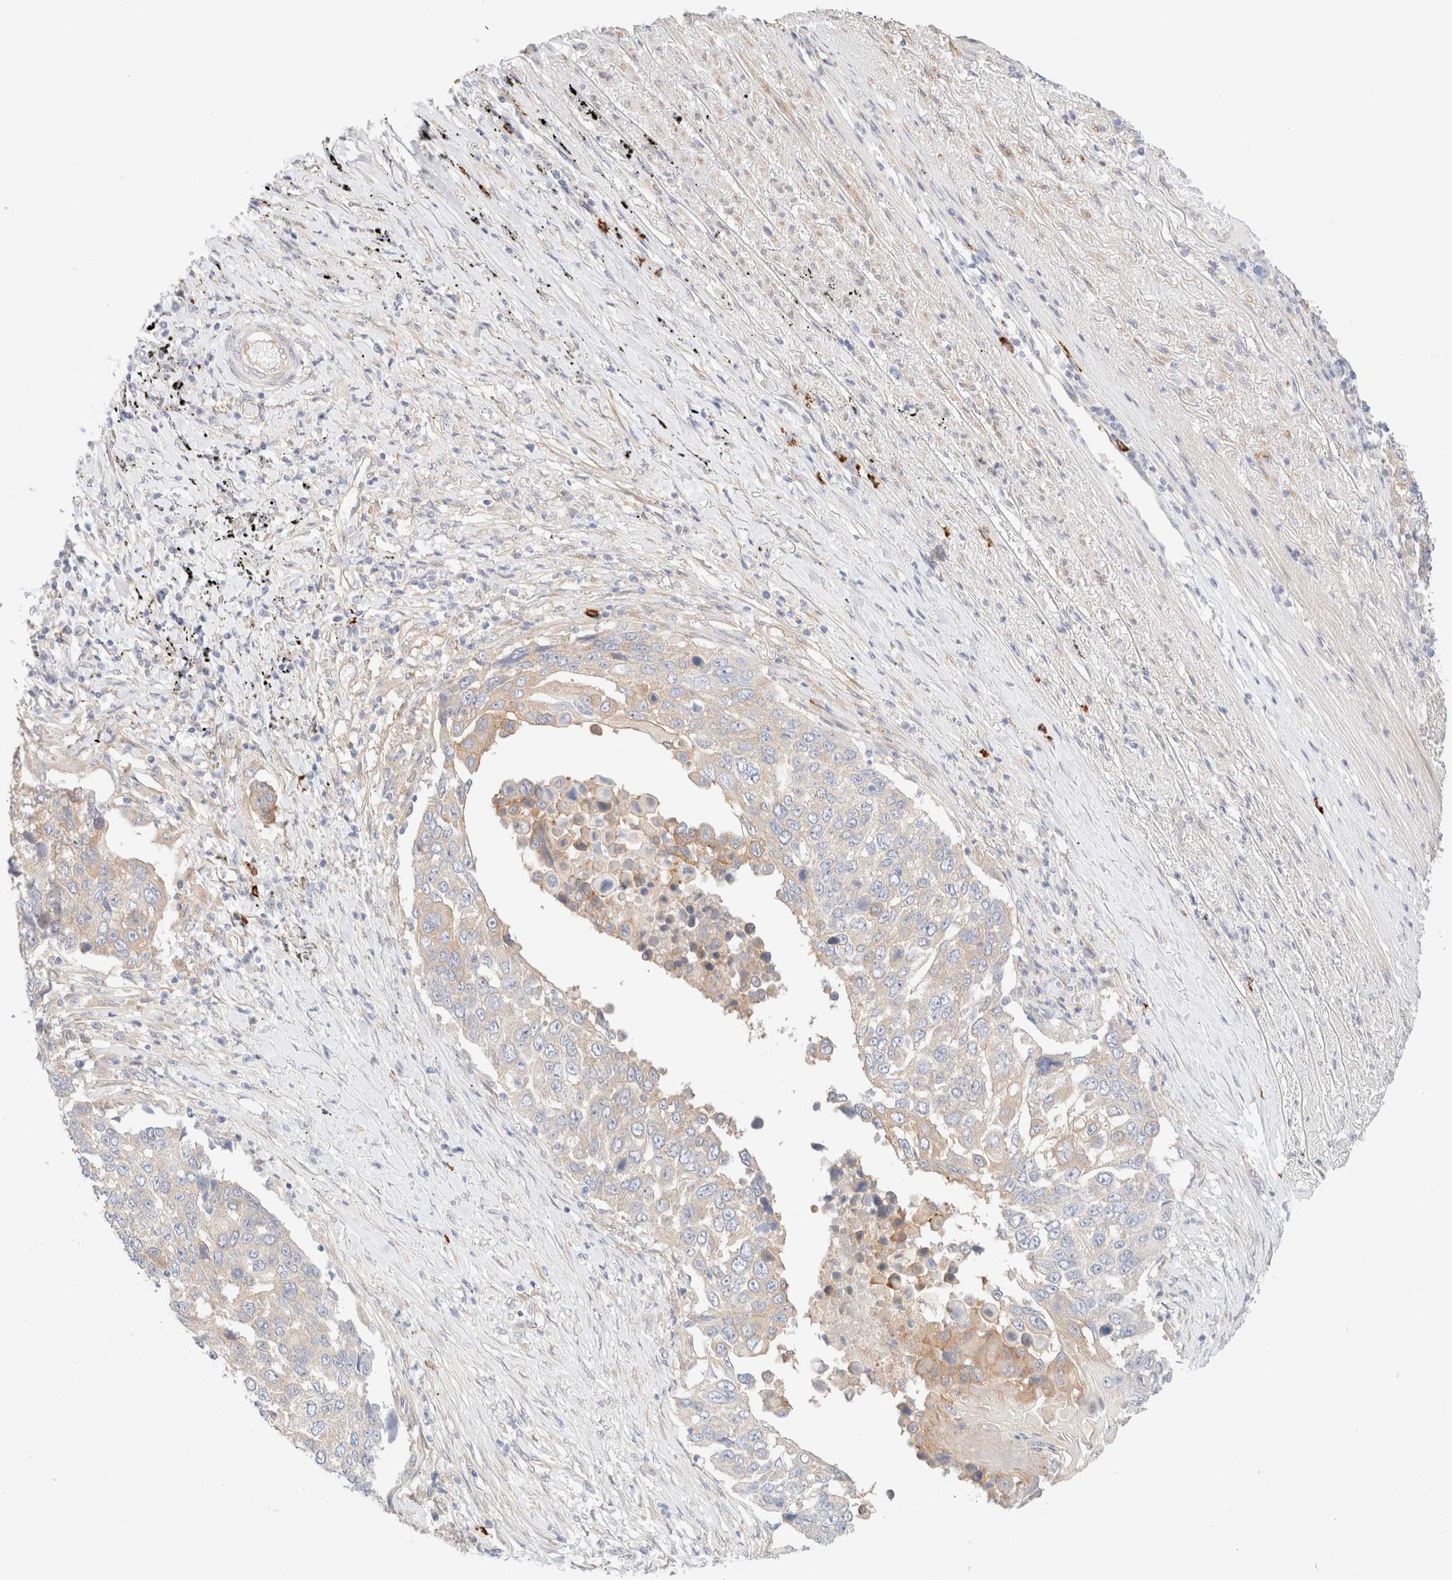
{"staining": {"intensity": "weak", "quantity": "<25%", "location": "cytoplasmic/membranous"}, "tissue": "lung cancer", "cell_type": "Tumor cells", "image_type": "cancer", "snomed": [{"axis": "morphology", "description": "Squamous cell carcinoma, NOS"}, {"axis": "topography", "description": "Lung"}], "caption": "Immunohistochemical staining of human lung cancer (squamous cell carcinoma) exhibits no significant expression in tumor cells.", "gene": "NIBAN2", "patient": {"sex": "male", "age": 66}}